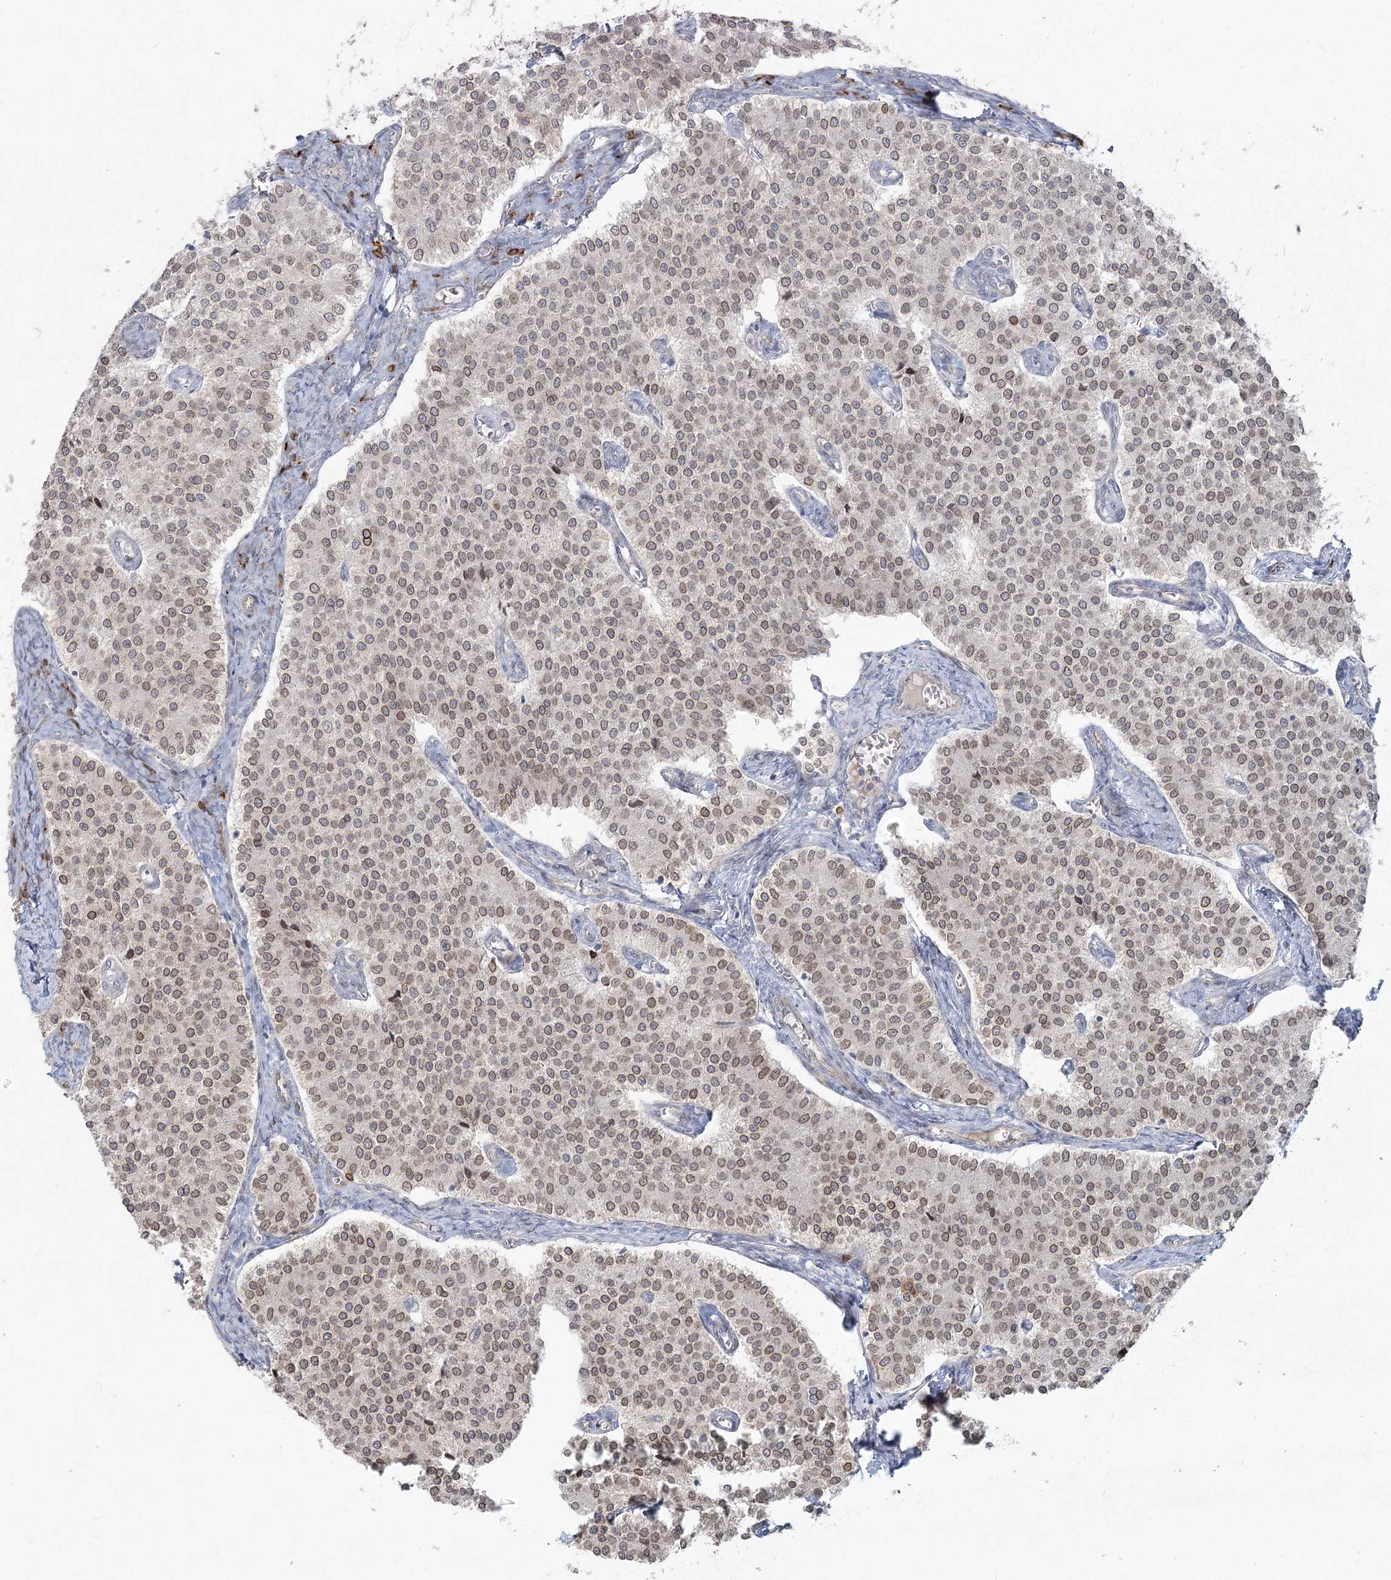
{"staining": {"intensity": "weak", "quantity": ">75%", "location": "cytoplasmic/membranous,nuclear"}, "tissue": "carcinoid", "cell_type": "Tumor cells", "image_type": "cancer", "snomed": [{"axis": "morphology", "description": "Carcinoid, malignant, NOS"}, {"axis": "topography", "description": "Colon"}], "caption": "Carcinoid (malignant) stained with DAB IHC shows low levels of weak cytoplasmic/membranous and nuclear staining in approximately >75% of tumor cells. (brown staining indicates protein expression, while blue staining denotes nuclei).", "gene": "LRP2BP", "patient": {"sex": "female", "age": 52}}